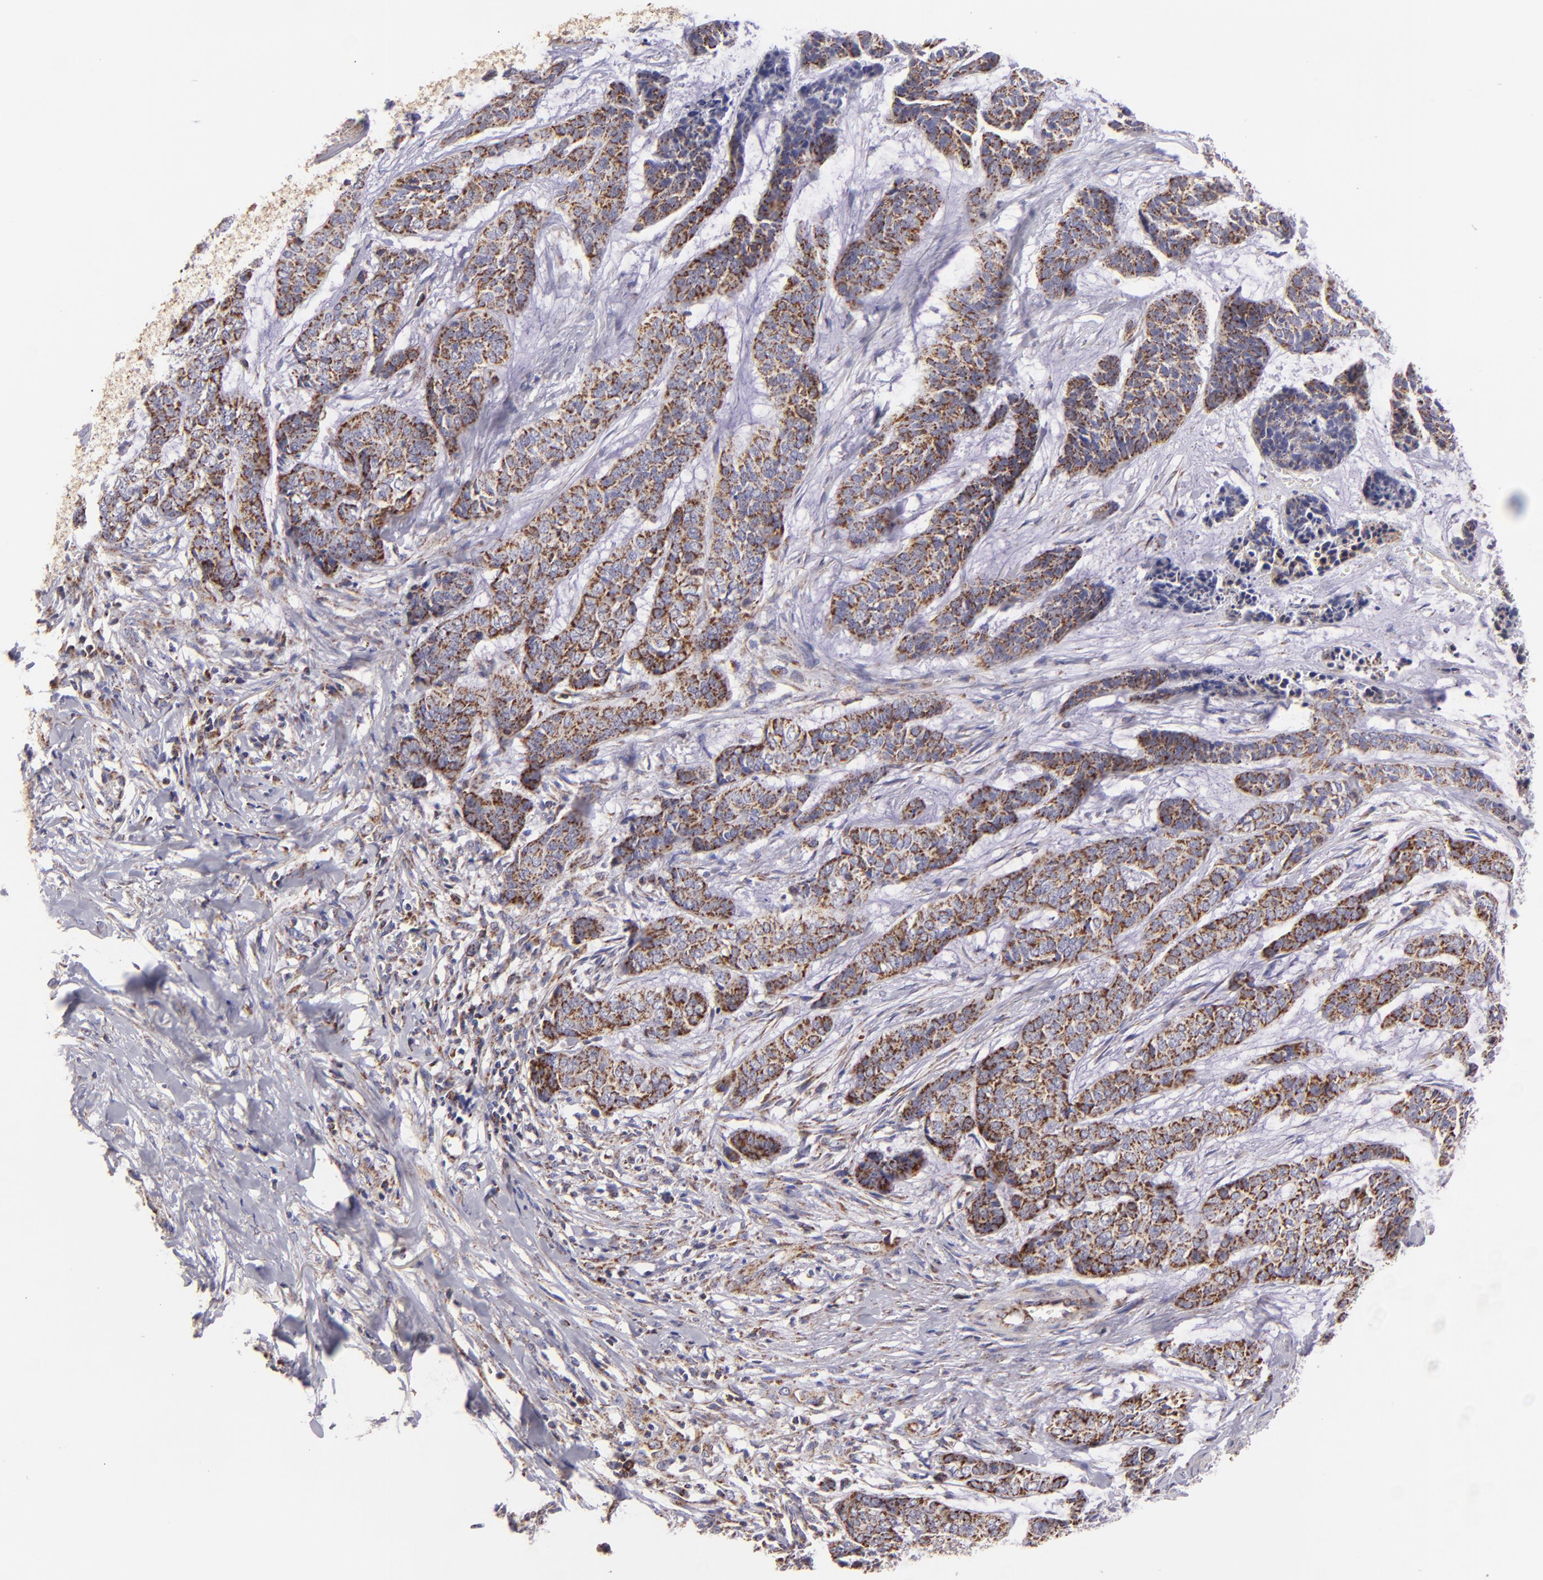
{"staining": {"intensity": "moderate", "quantity": ">75%", "location": "cytoplasmic/membranous"}, "tissue": "skin cancer", "cell_type": "Tumor cells", "image_type": "cancer", "snomed": [{"axis": "morphology", "description": "Basal cell carcinoma"}, {"axis": "topography", "description": "Skin"}], "caption": "Skin cancer (basal cell carcinoma) stained for a protein (brown) demonstrates moderate cytoplasmic/membranous positive staining in approximately >75% of tumor cells.", "gene": "HSPD1", "patient": {"sex": "female", "age": 64}}